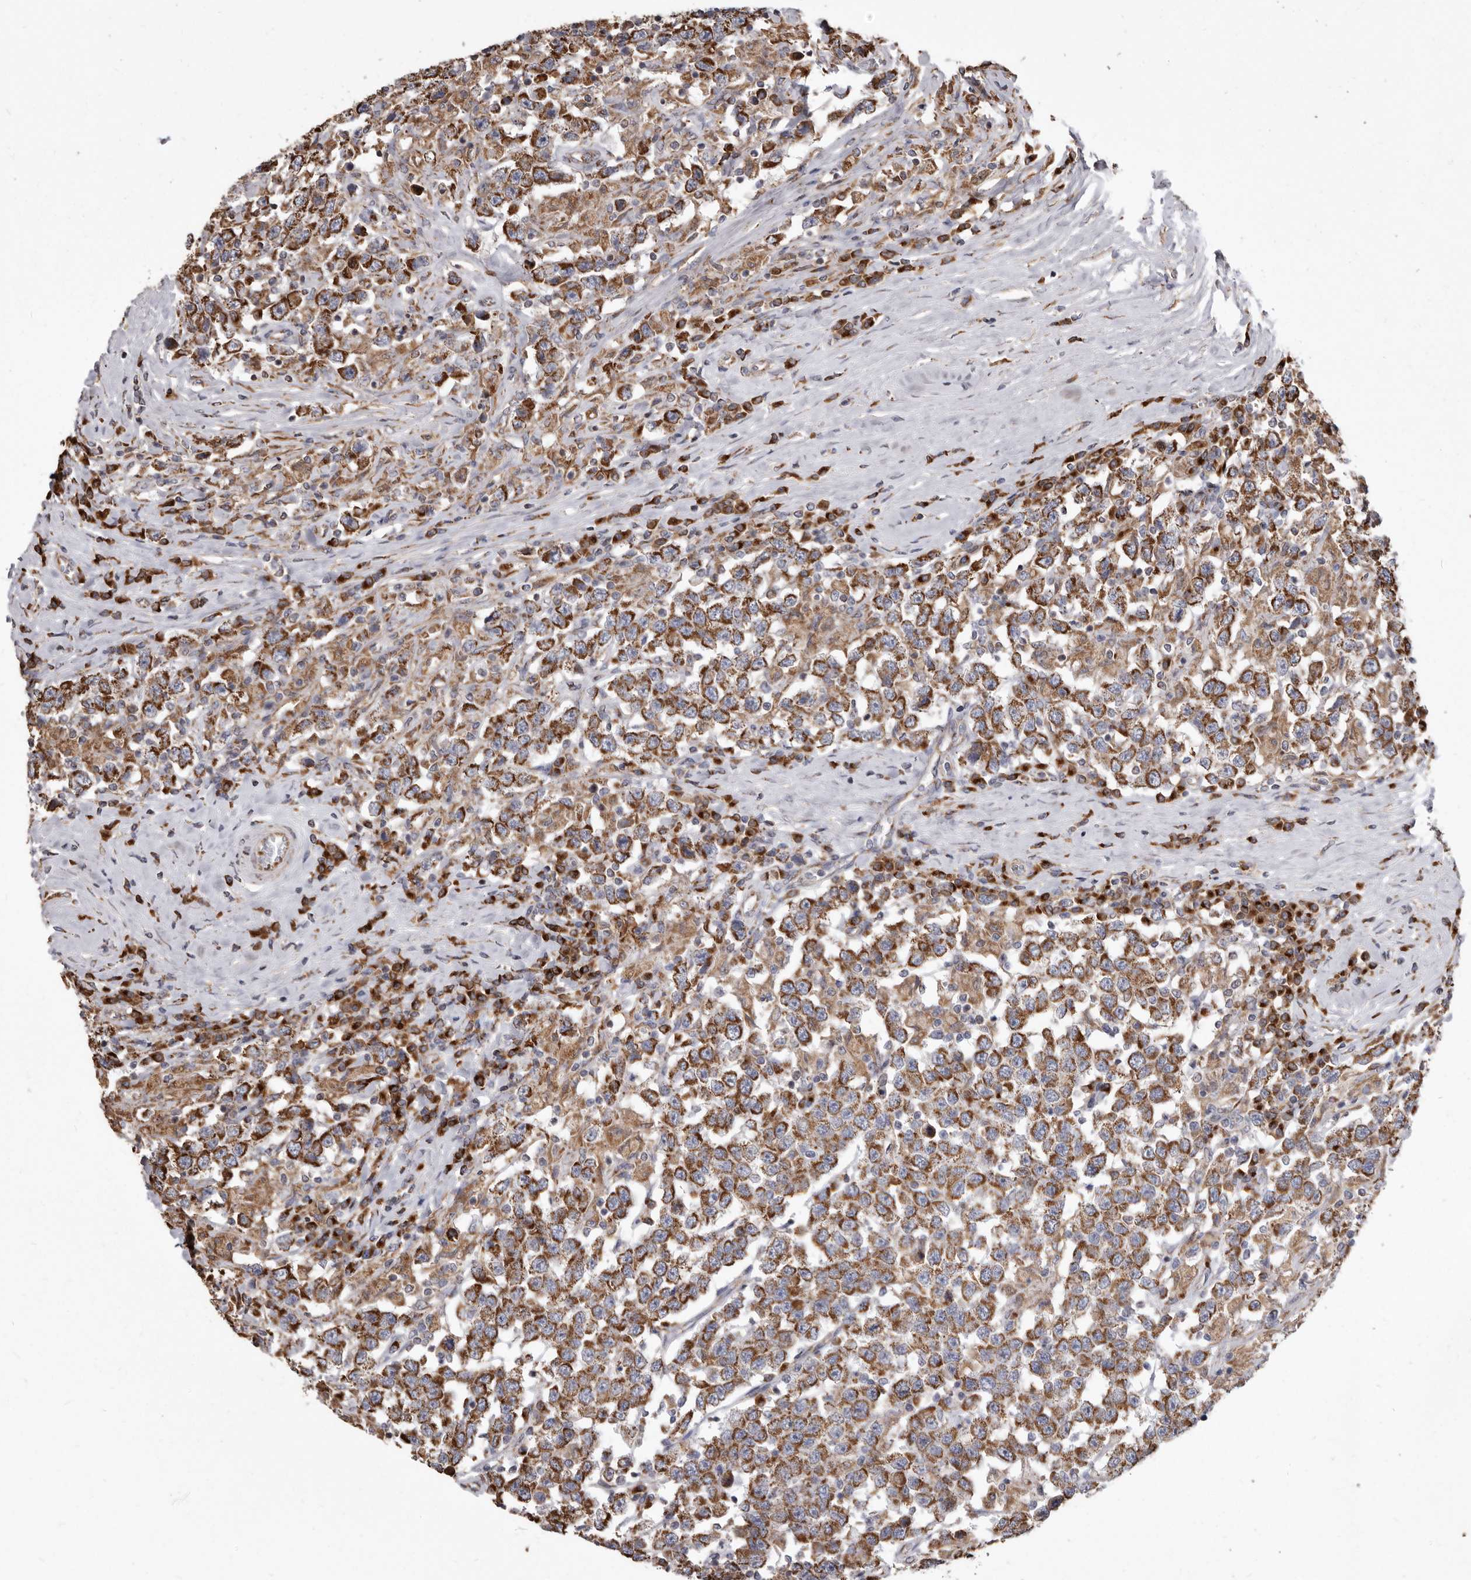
{"staining": {"intensity": "strong", "quantity": ">75%", "location": "cytoplasmic/membranous"}, "tissue": "testis cancer", "cell_type": "Tumor cells", "image_type": "cancer", "snomed": [{"axis": "morphology", "description": "Seminoma, NOS"}, {"axis": "topography", "description": "Testis"}], "caption": "Immunohistochemical staining of testis cancer demonstrates strong cytoplasmic/membranous protein positivity in approximately >75% of tumor cells.", "gene": "CDK5RAP3", "patient": {"sex": "male", "age": 41}}